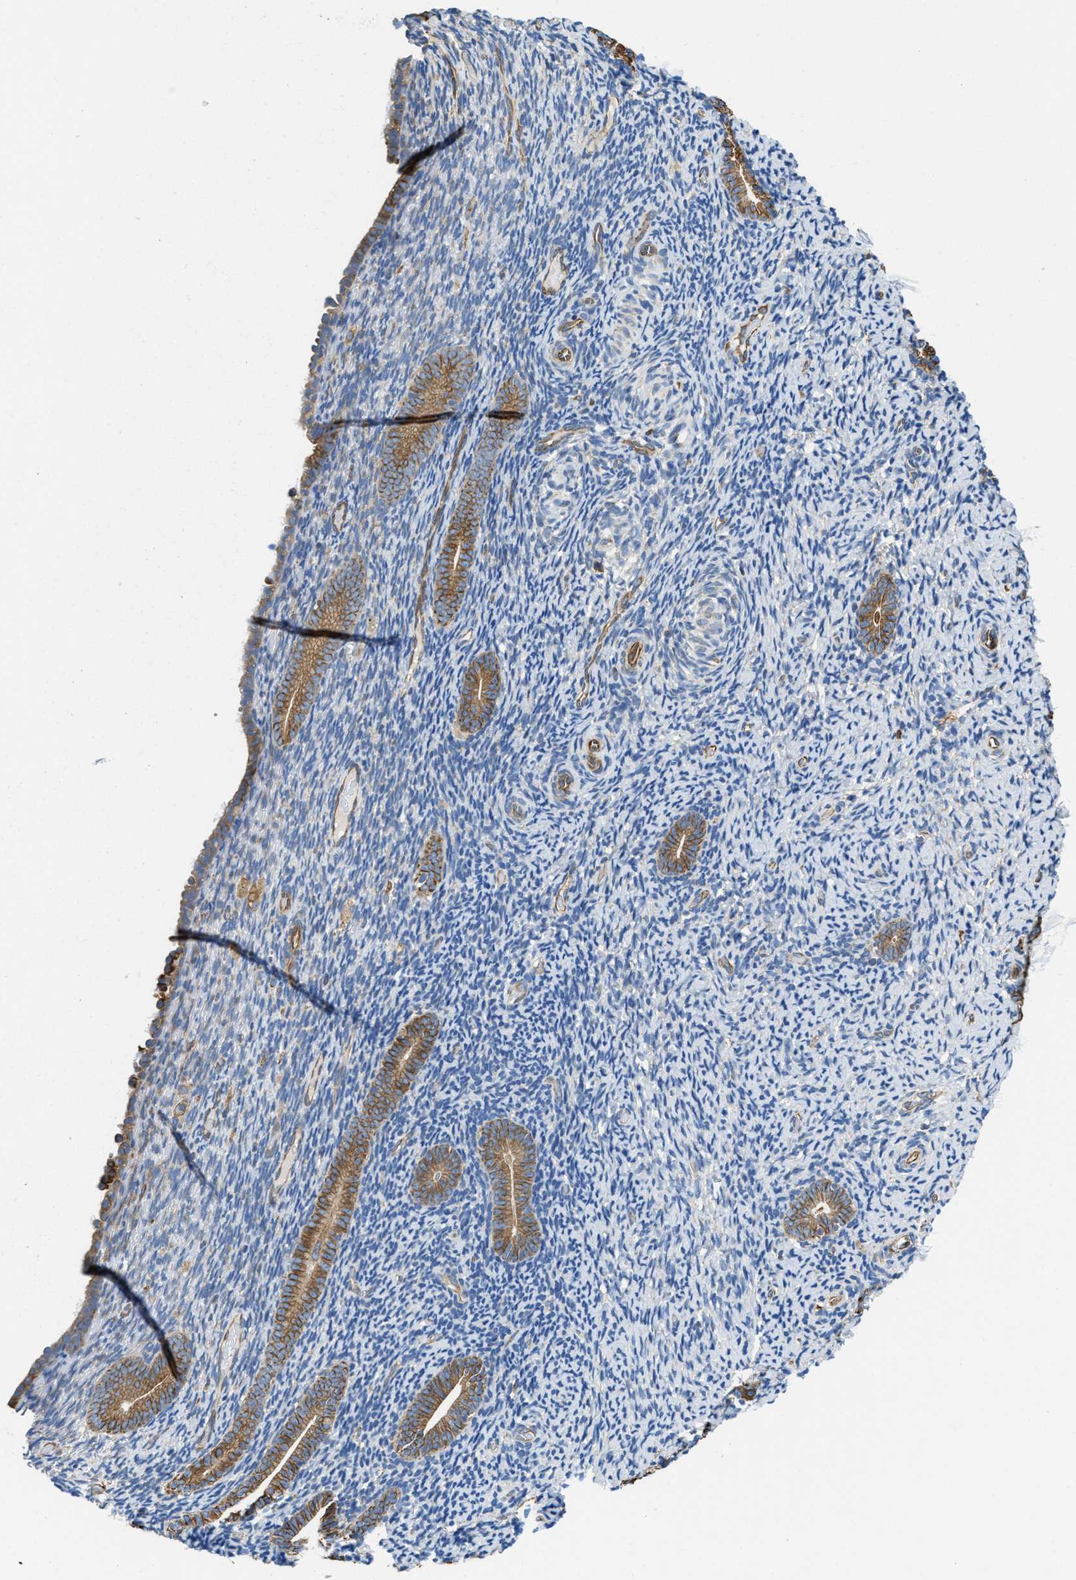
{"staining": {"intensity": "weak", "quantity": "<25%", "location": "cytoplasmic/membranous"}, "tissue": "endometrium", "cell_type": "Cells in endometrial stroma", "image_type": "normal", "snomed": [{"axis": "morphology", "description": "Normal tissue, NOS"}, {"axis": "topography", "description": "Endometrium"}], "caption": "DAB (3,3'-diaminobenzidine) immunohistochemical staining of benign endometrium exhibits no significant expression in cells in endometrial stroma.", "gene": "HSD17B12", "patient": {"sex": "female", "age": 51}}